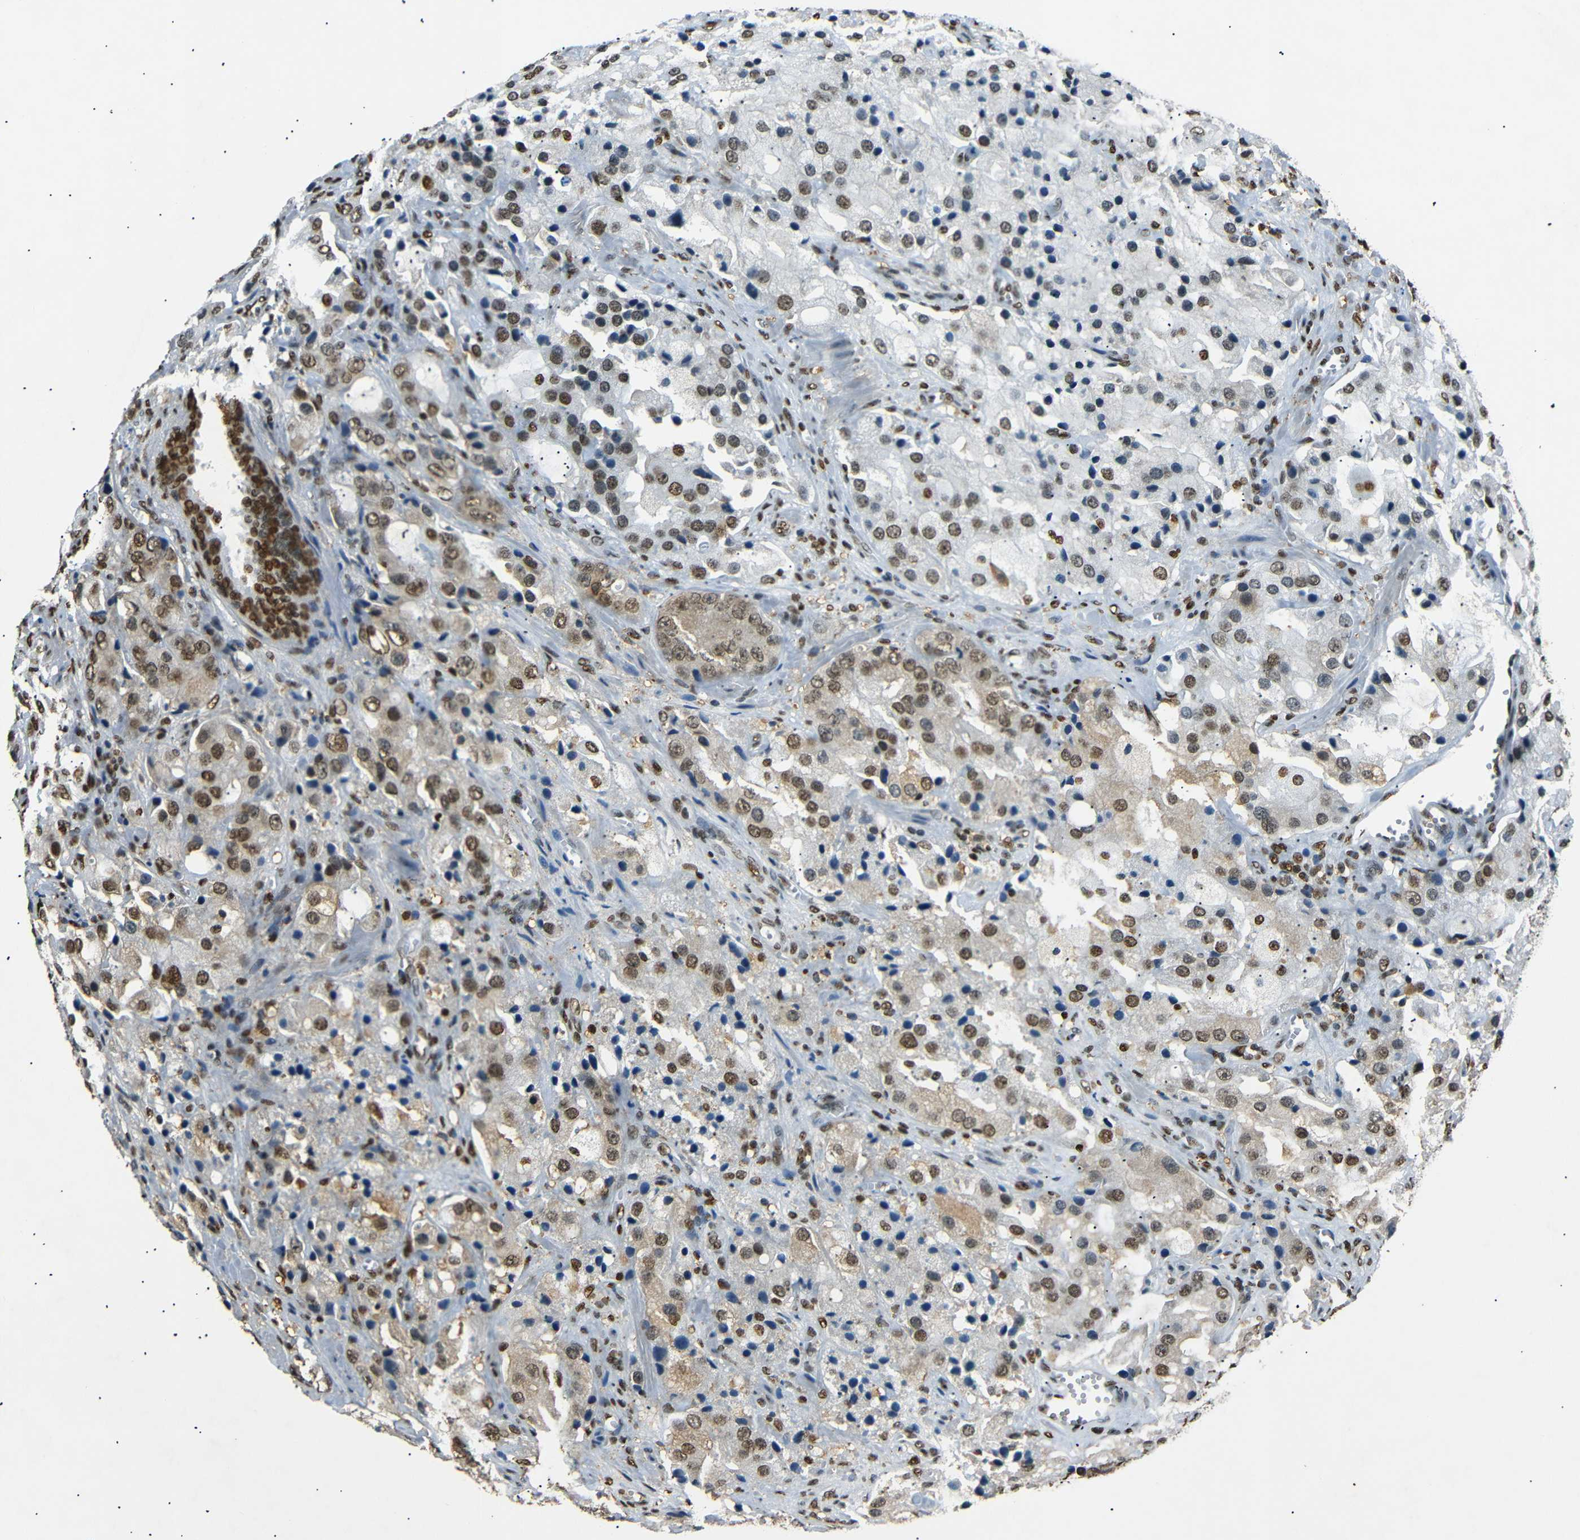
{"staining": {"intensity": "moderate", "quantity": ">75%", "location": "nuclear"}, "tissue": "prostate cancer", "cell_type": "Tumor cells", "image_type": "cancer", "snomed": [{"axis": "morphology", "description": "Adenocarcinoma, High grade"}, {"axis": "topography", "description": "Prostate"}], "caption": "Immunohistochemistry micrograph of neoplastic tissue: human high-grade adenocarcinoma (prostate) stained using immunohistochemistry demonstrates medium levels of moderate protein expression localized specifically in the nuclear of tumor cells, appearing as a nuclear brown color.", "gene": "HMGN1", "patient": {"sex": "male", "age": 70}}